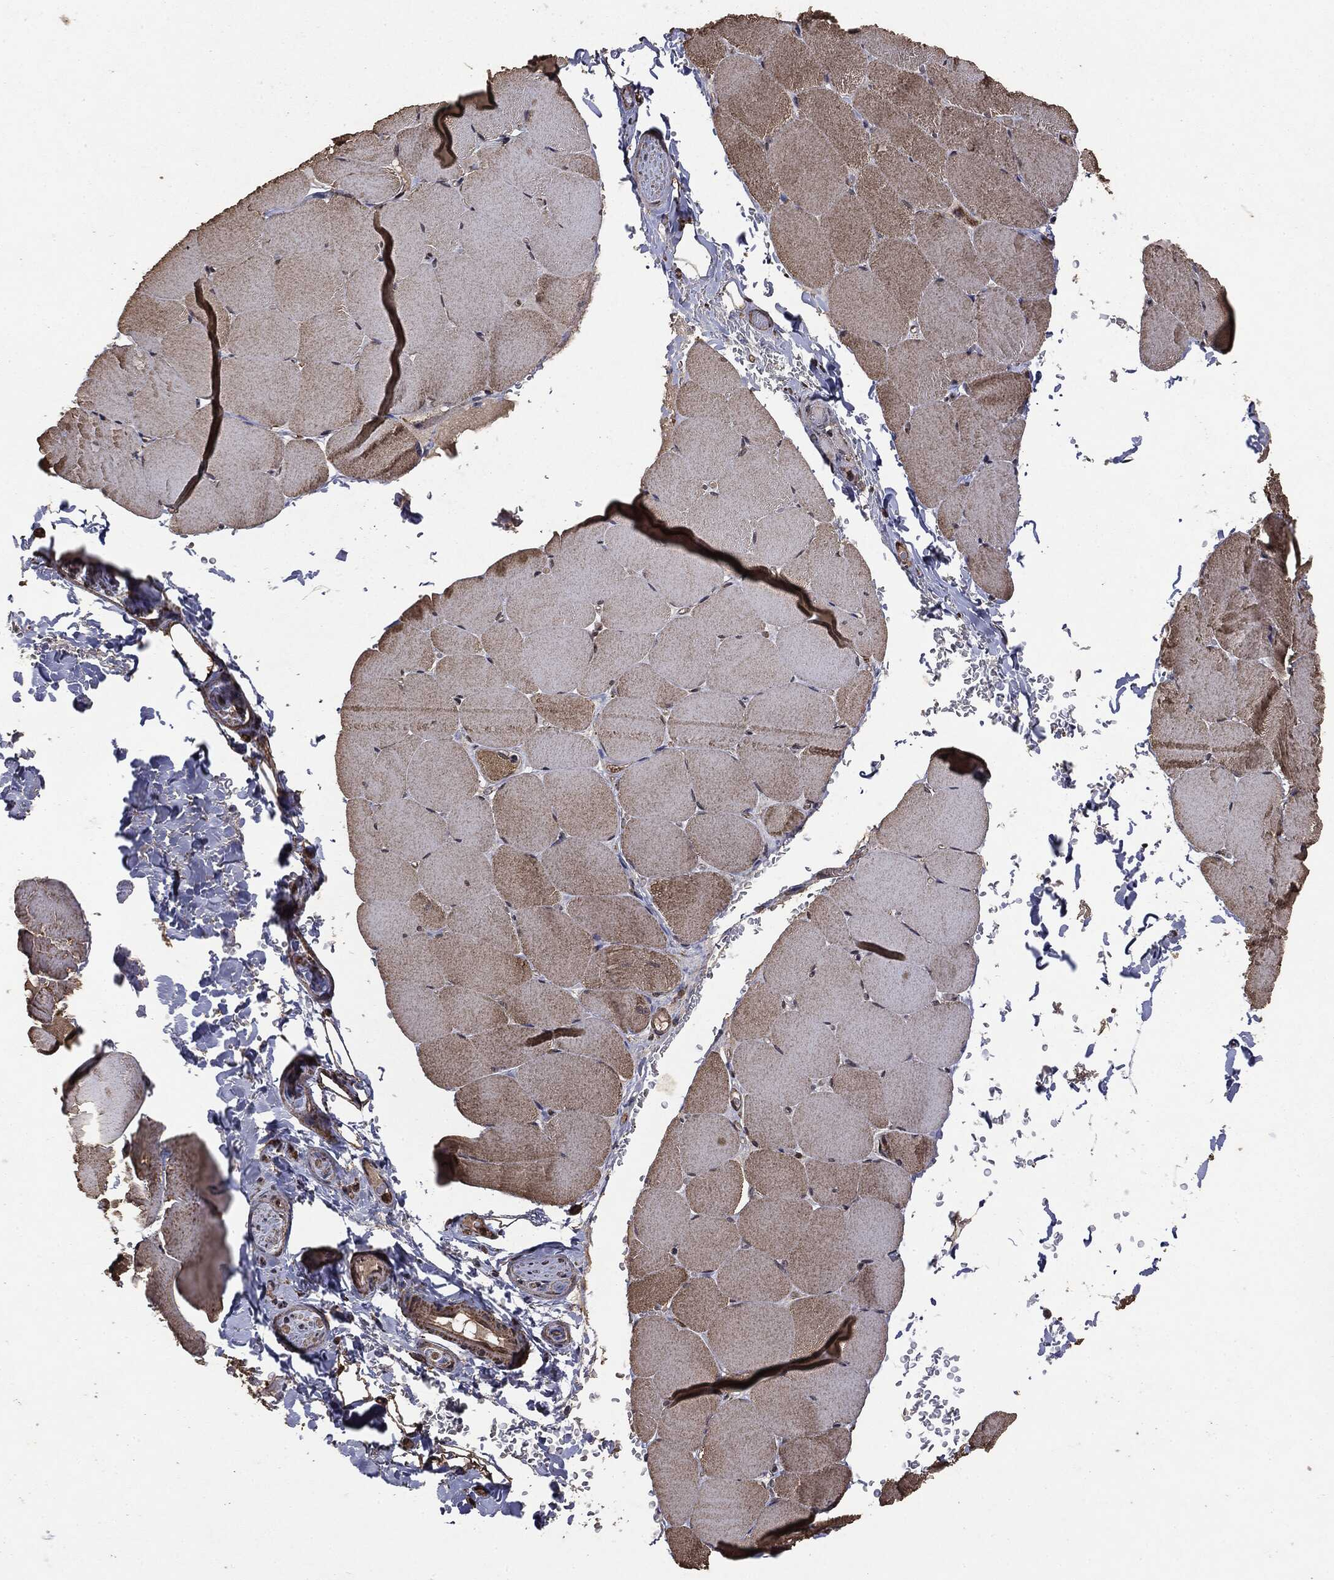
{"staining": {"intensity": "weak", "quantity": ">75%", "location": "cytoplasmic/membranous"}, "tissue": "skeletal muscle", "cell_type": "Myocytes", "image_type": "normal", "snomed": [{"axis": "morphology", "description": "Normal tissue, NOS"}, {"axis": "topography", "description": "Skeletal muscle"}], "caption": "The histopathology image reveals immunohistochemical staining of unremarkable skeletal muscle. There is weak cytoplasmic/membranous positivity is seen in approximately >75% of myocytes.", "gene": "MTOR", "patient": {"sex": "female", "age": 37}}